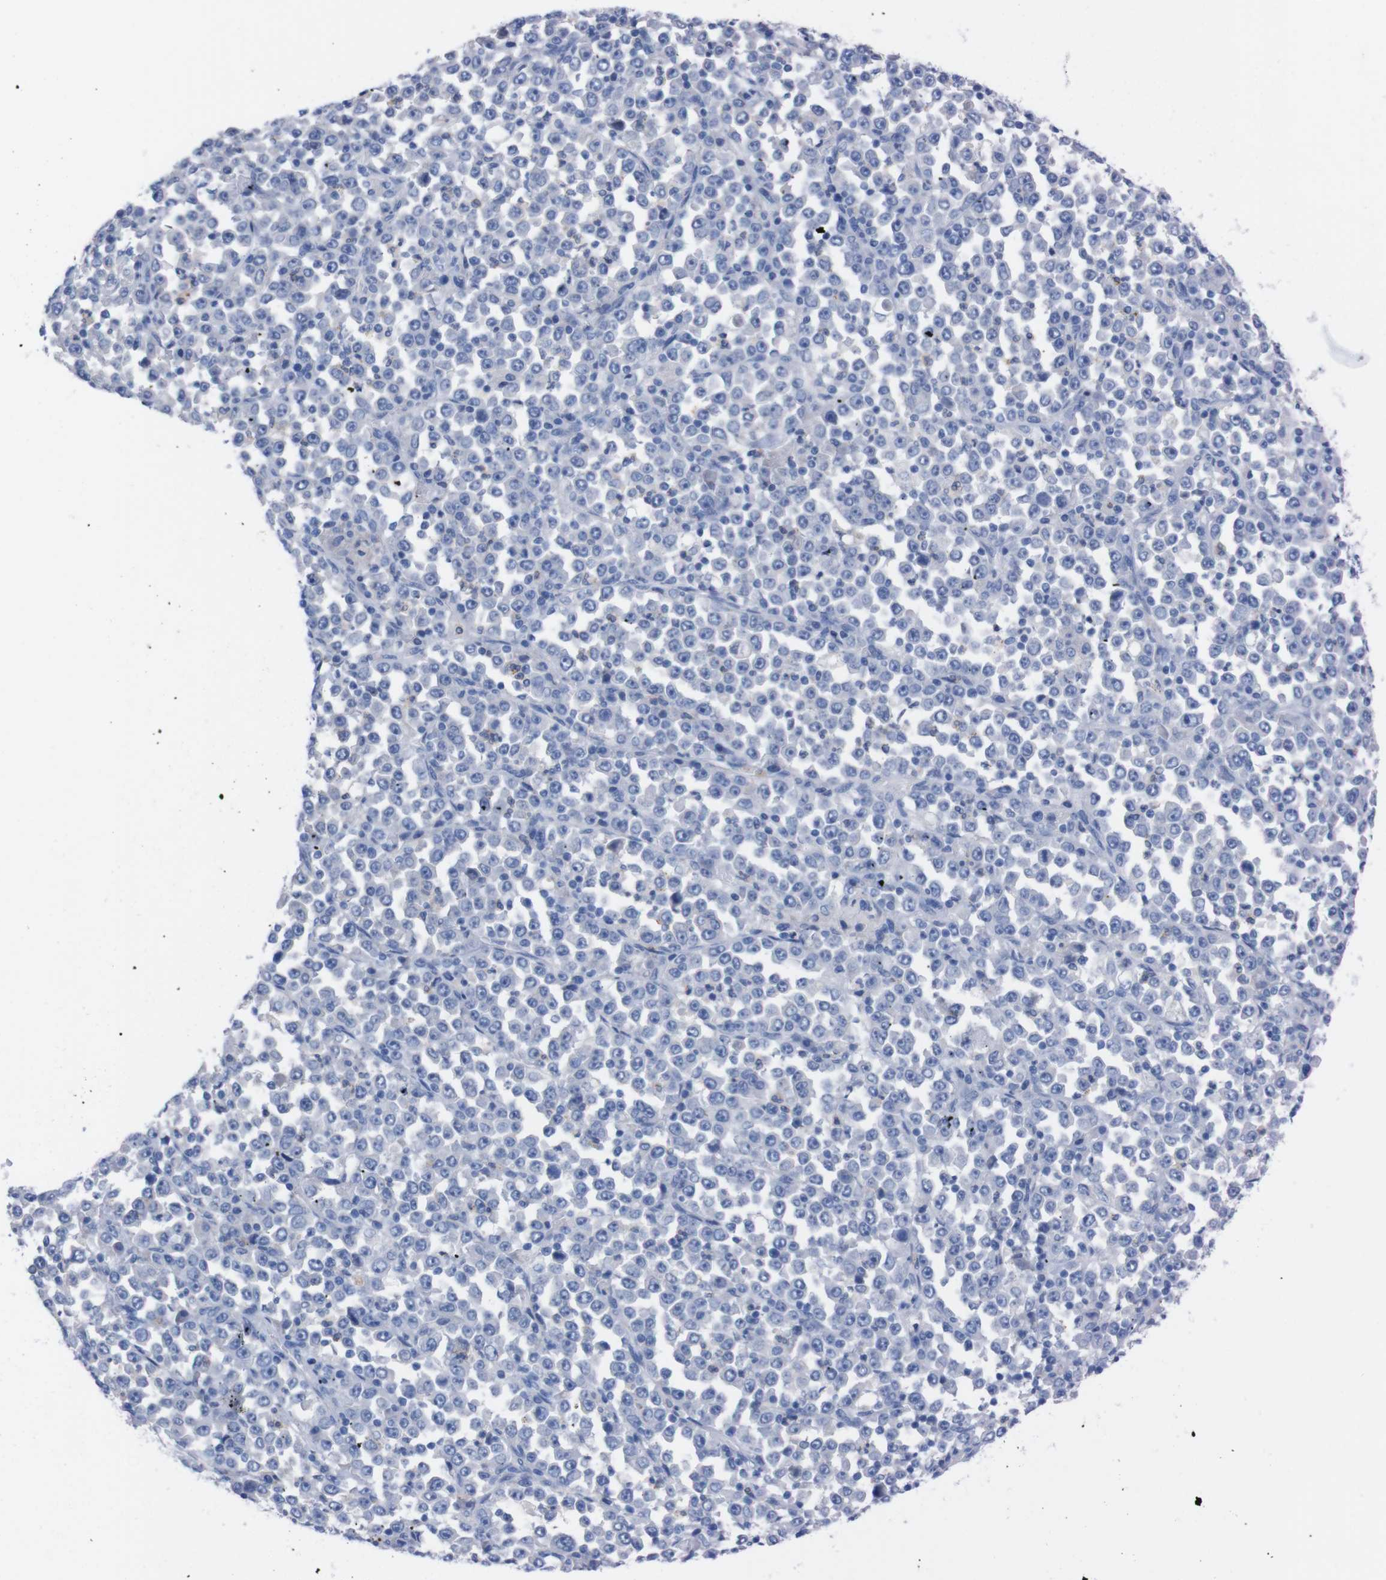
{"staining": {"intensity": "negative", "quantity": "none", "location": "none"}, "tissue": "stomach cancer", "cell_type": "Tumor cells", "image_type": "cancer", "snomed": [{"axis": "morphology", "description": "Normal tissue, NOS"}, {"axis": "morphology", "description": "Adenocarcinoma, NOS"}, {"axis": "topography", "description": "Stomach, upper"}, {"axis": "topography", "description": "Stomach"}], "caption": "Tumor cells show no significant protein expression in adenocarcinoma (stomach). (DAB IHC, high magnification).", "gene": "TMEM243", "patient": {"sex": "male", "age": 59}}